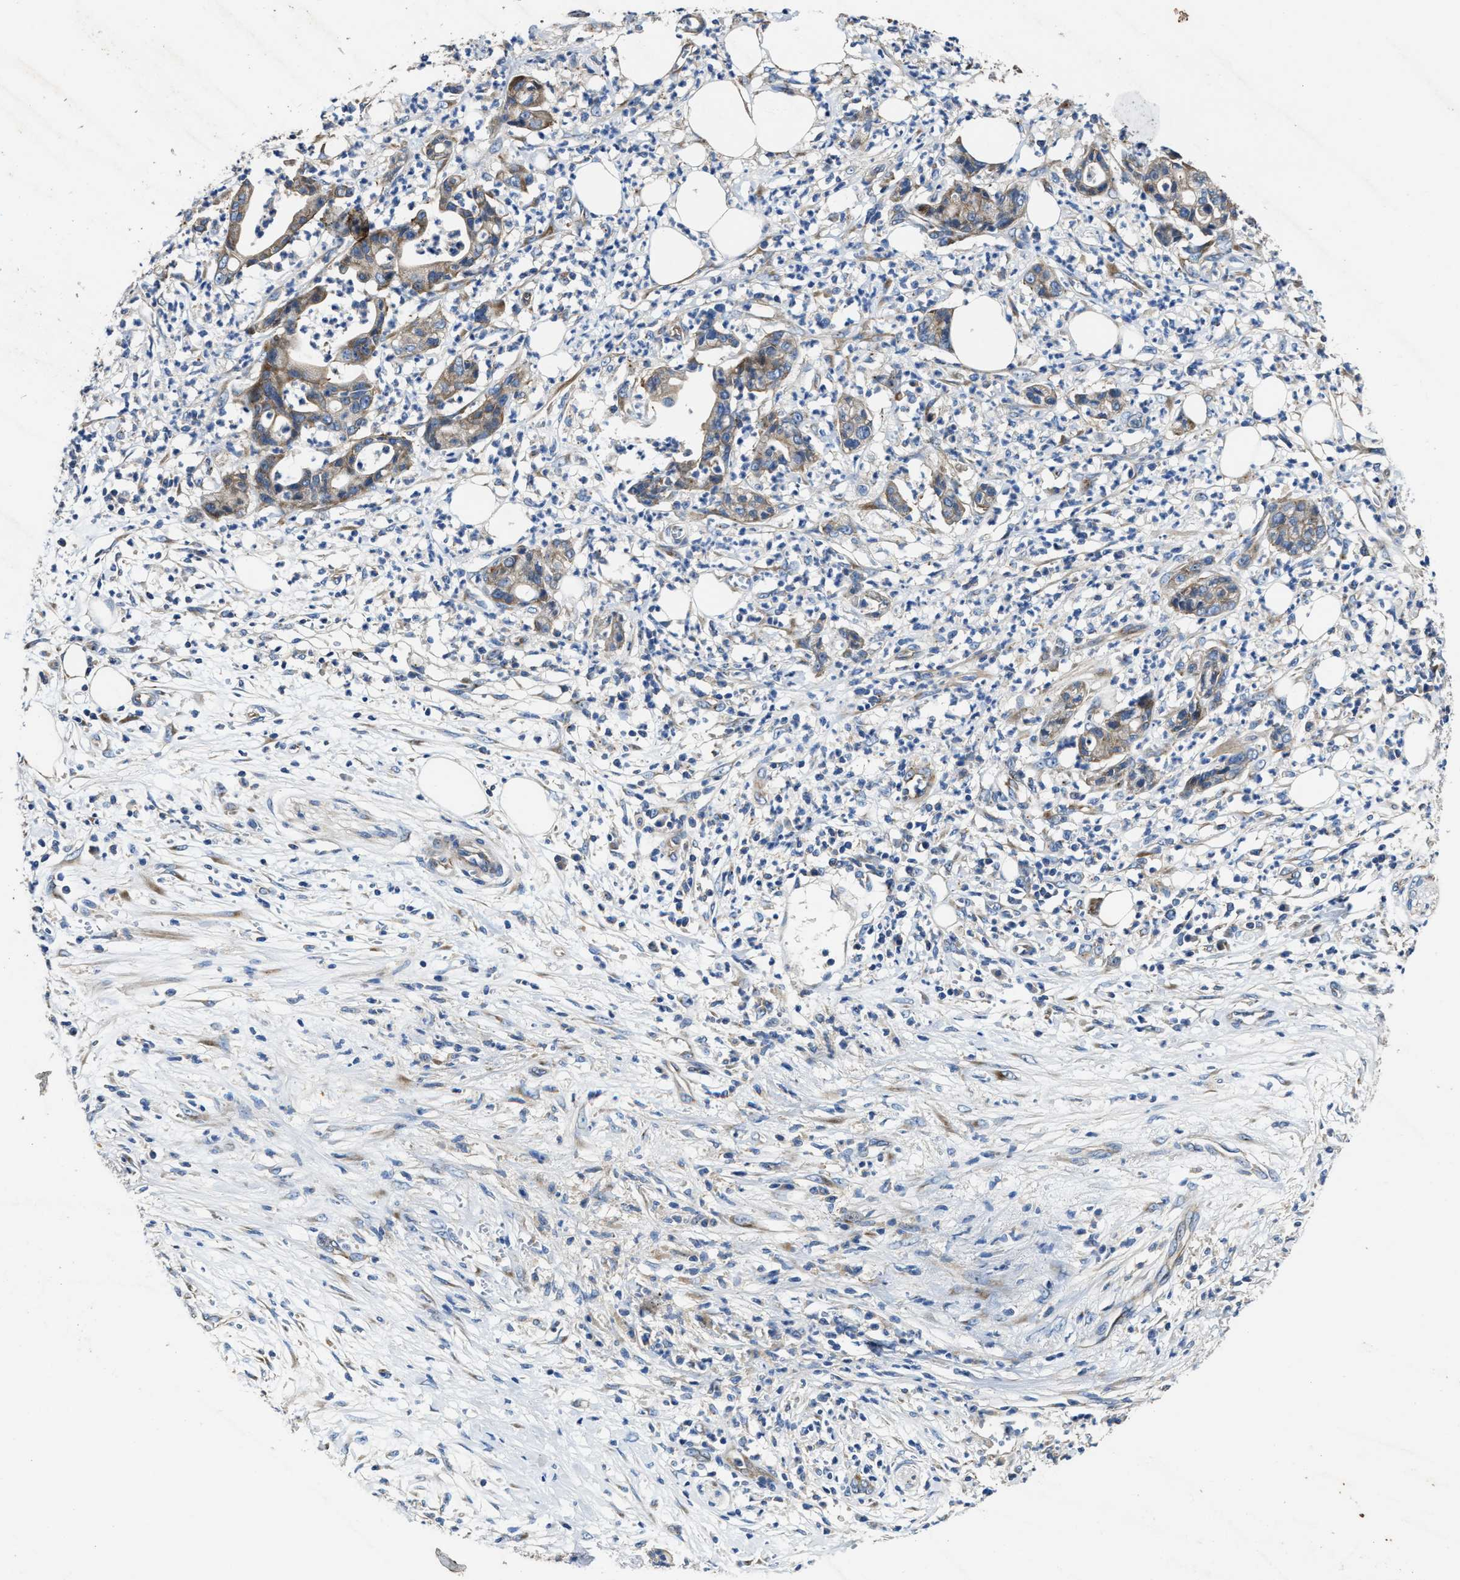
{"staining": {"intensity": "moderate", "quantity": ">75%", "location": "cytoplasmic/membranous"}, "tissue": "pancreatic cancer", "cell_type": "Tumor cells", "image_type": "cancer", "snomed": [{"axis": "morphology", "description": "Adenocarcinoma, NOS"}, {"axis": "topography", "description": "Pancreas"}], "caption": "Immunohistochemical staining of pancreatic cancer (adenocarcinoma) demonstrates medium levels of moderate cytoplasmic/membranous expression in about >75% of tumor cells.", "gene": "PTAR1", "patient": {"sex": "male", "age": 69}}